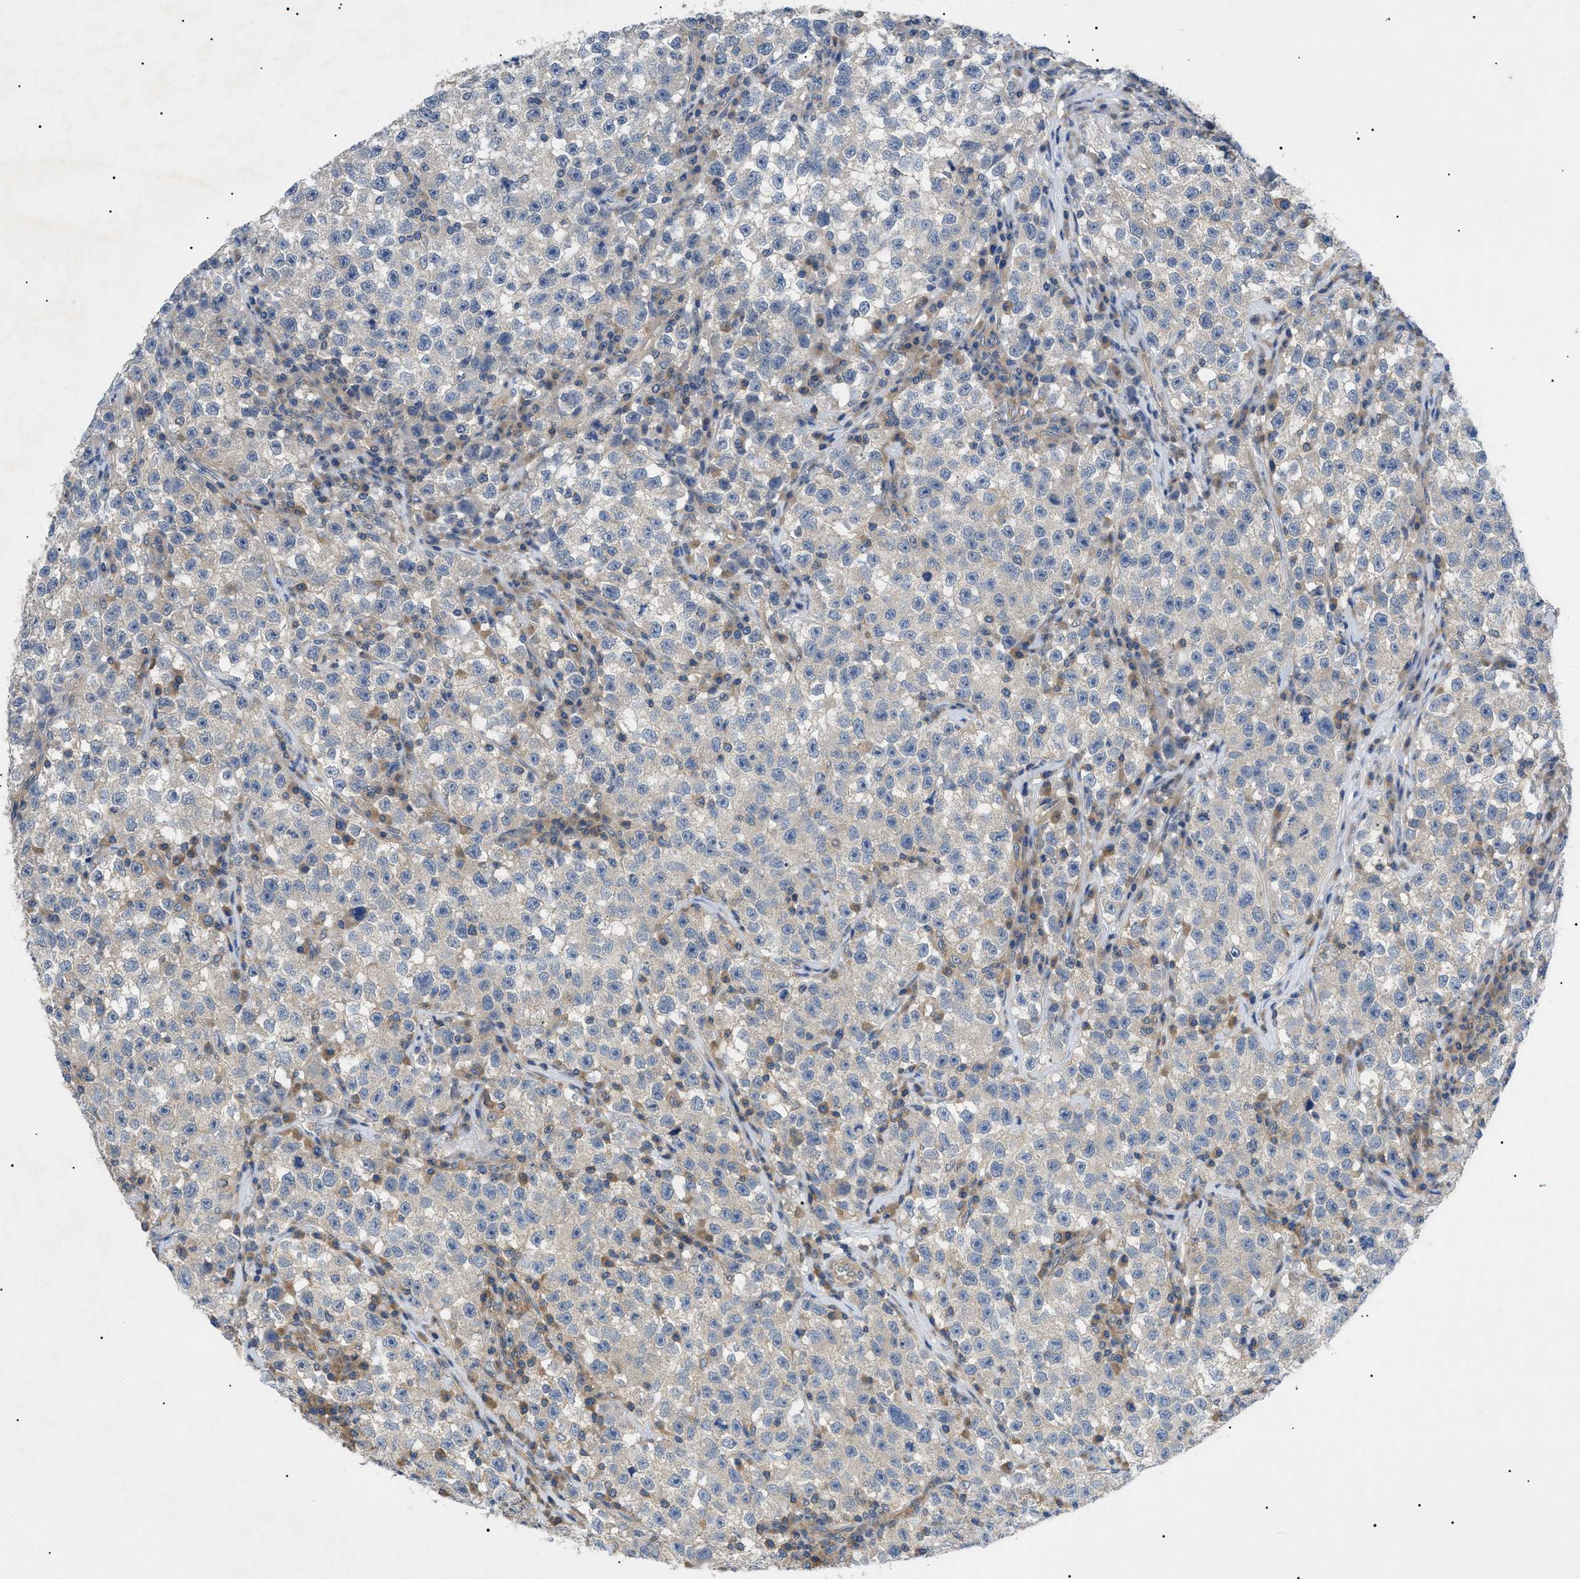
{"staining": {"intensity": "weak", "quantity": "25%-75%", "location": "cytoplasmic/membranous"}, "tissue": "testis cancer", "cell_type": "Tumor cells", "image_type": "cancer", "snomed": [{"axis": "morphology", "description": "Seminoma, NOS"}, {"axis": "topography", "description": "Testis"}], "caption": "Protein expression analysis of human testis cancer reveals weak cytoplasmic/membranous staining in approximately 25%-75% of tumor cells.", "gene": "RIPK1", "patient": {"sex": "male", "age": 22}}